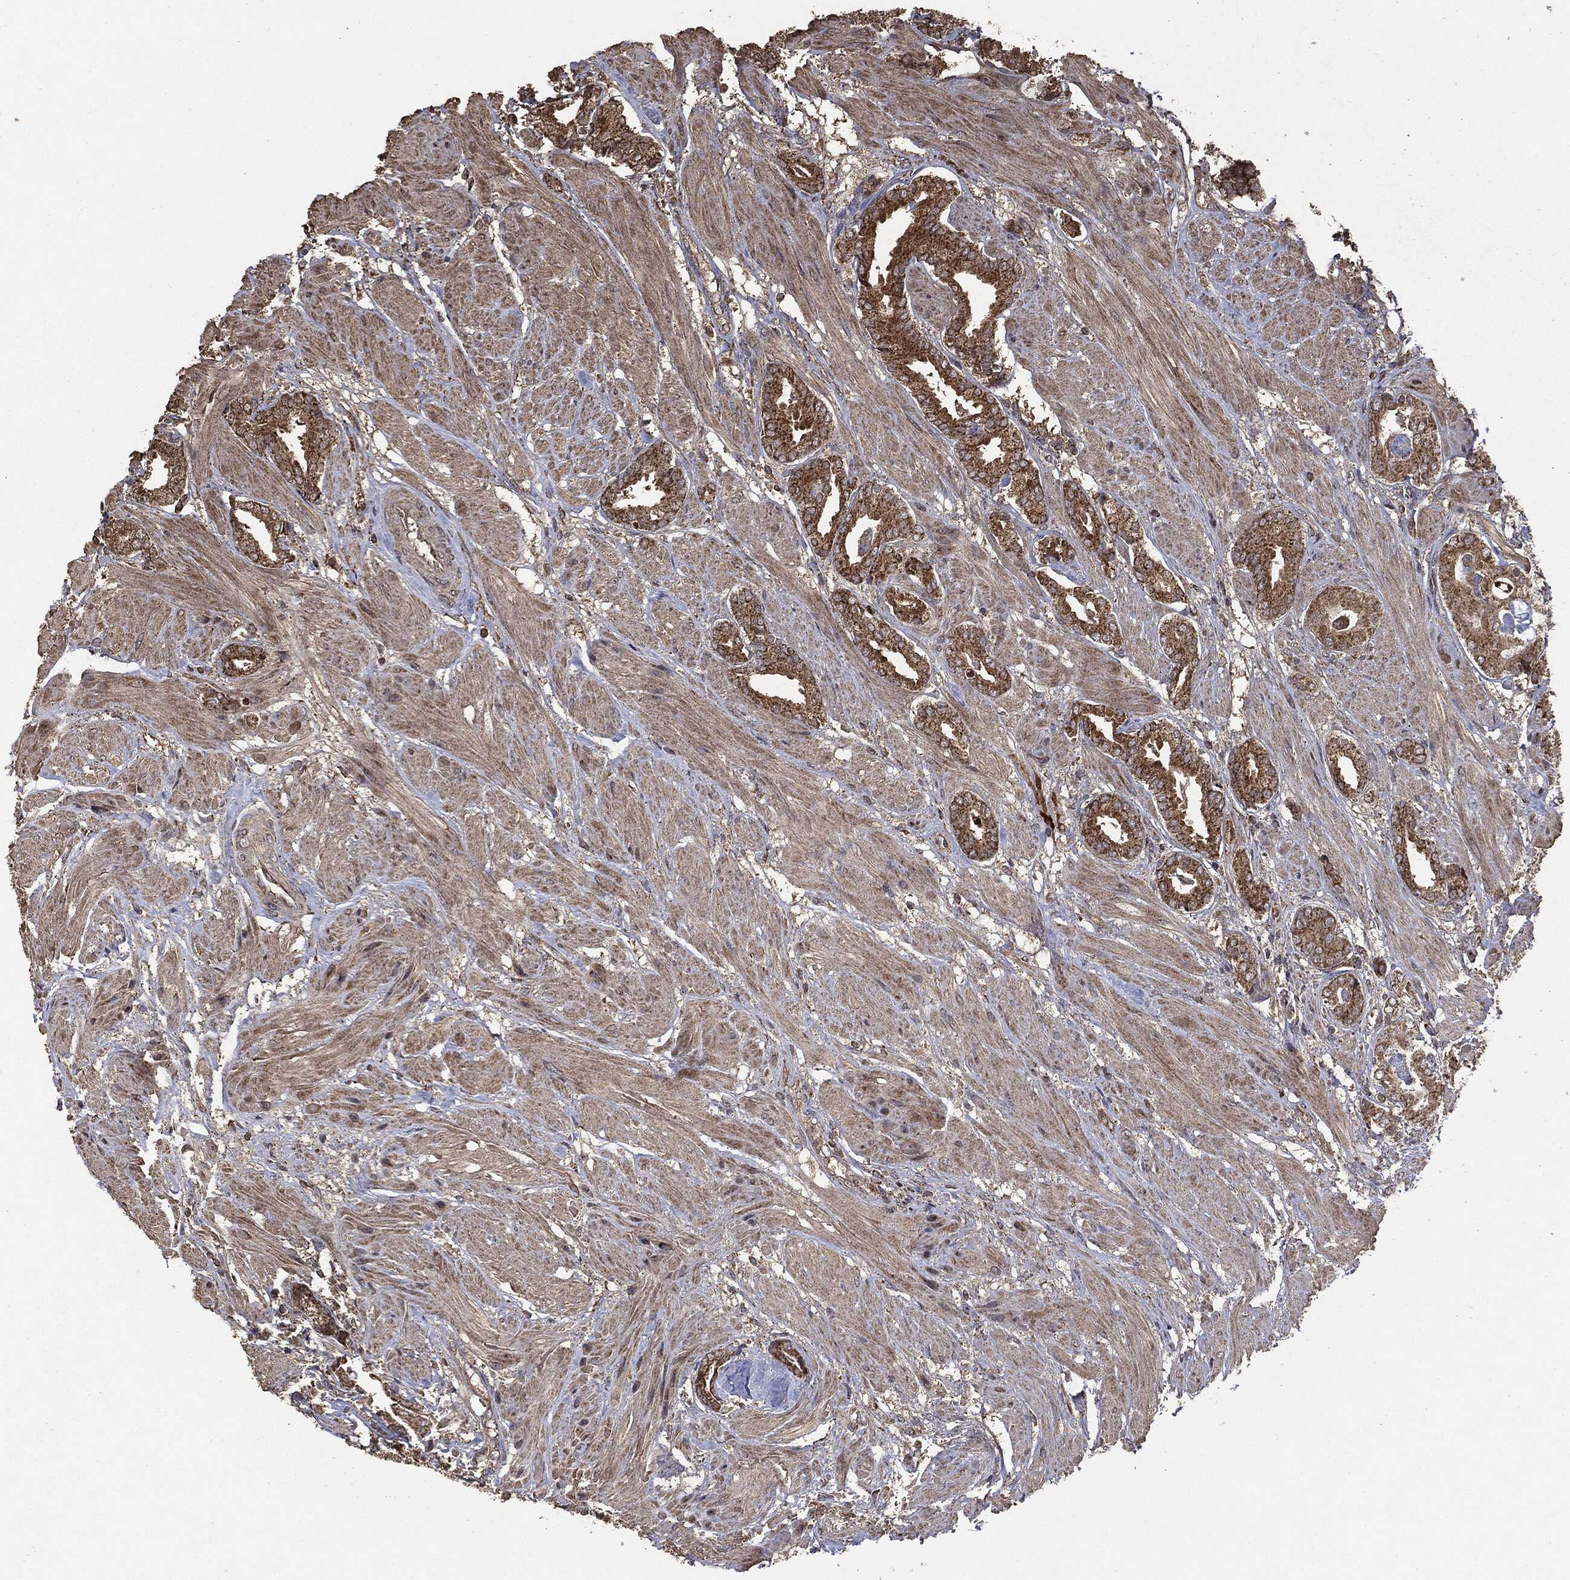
{"staining": {"intensity": "moderate", "quantity": ">75%", "location": "cytoplasmic/membranous"}, "tissue": "prostate cancer", "cell_type": "Tumor cells", "image_type": "cancer", "snomed": [{"axis": "morphology", "description": "Adenocarcinoma, High grade"}, {"axis": "topography", "description": "Prostate"}], "caption": "Brown immunohistochemical staining in prostate cancer displays moderate cytoplasmic/membranous staining in approximately >75% of tumor cells. Ihc stains the protein of interest in brown and the nuclei are stained blue.", "gene": "MTOR", "patient": {"sex": "male", "age": 56}}